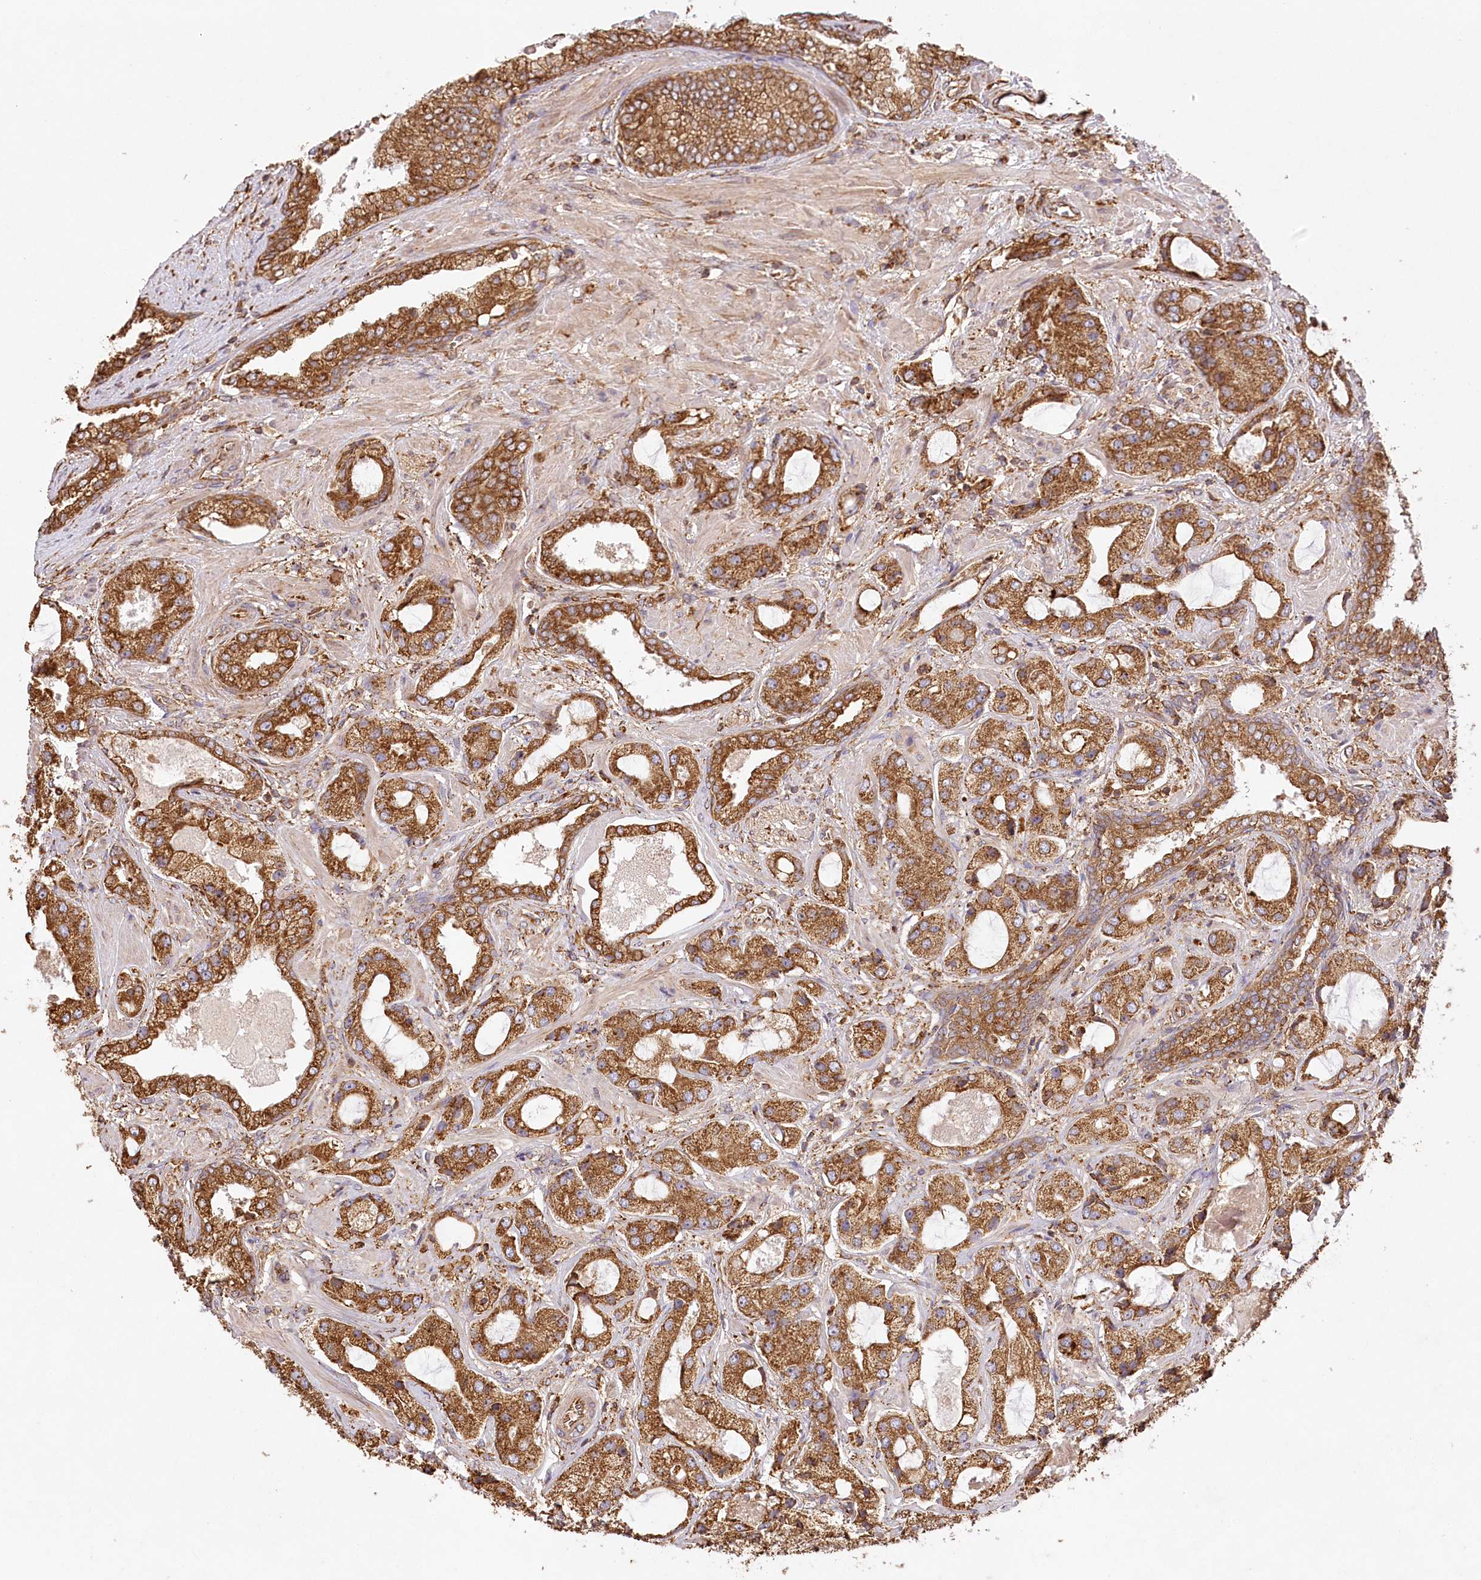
{"staining": {"intensity": "strong", "quantity": ">75%", "location": "cytoplasmic/membranous"}, "tissue": "prostate cancer", "cell_type": "Tumor cells", "image_type": "cancer", "snomed": [{"axis": "morphology", "description": "Normal tissue, NOS"}, {"axis": "morphology", "description": "Adenocarcinoma, High grade"}, {"axis": "topography", "description": "Prostate"}, {"axis": "topography", "description": "Peripheral nerve tissue"}], "caption": "Immunohistochemical staining of prostate high-grade adenocarcinoma displays strong cytoplasmic/membranous protein staining in approximately >75% of tumor cells.", "gene": "ACAP2", "patient": {"sex": "male", "age": 59}}